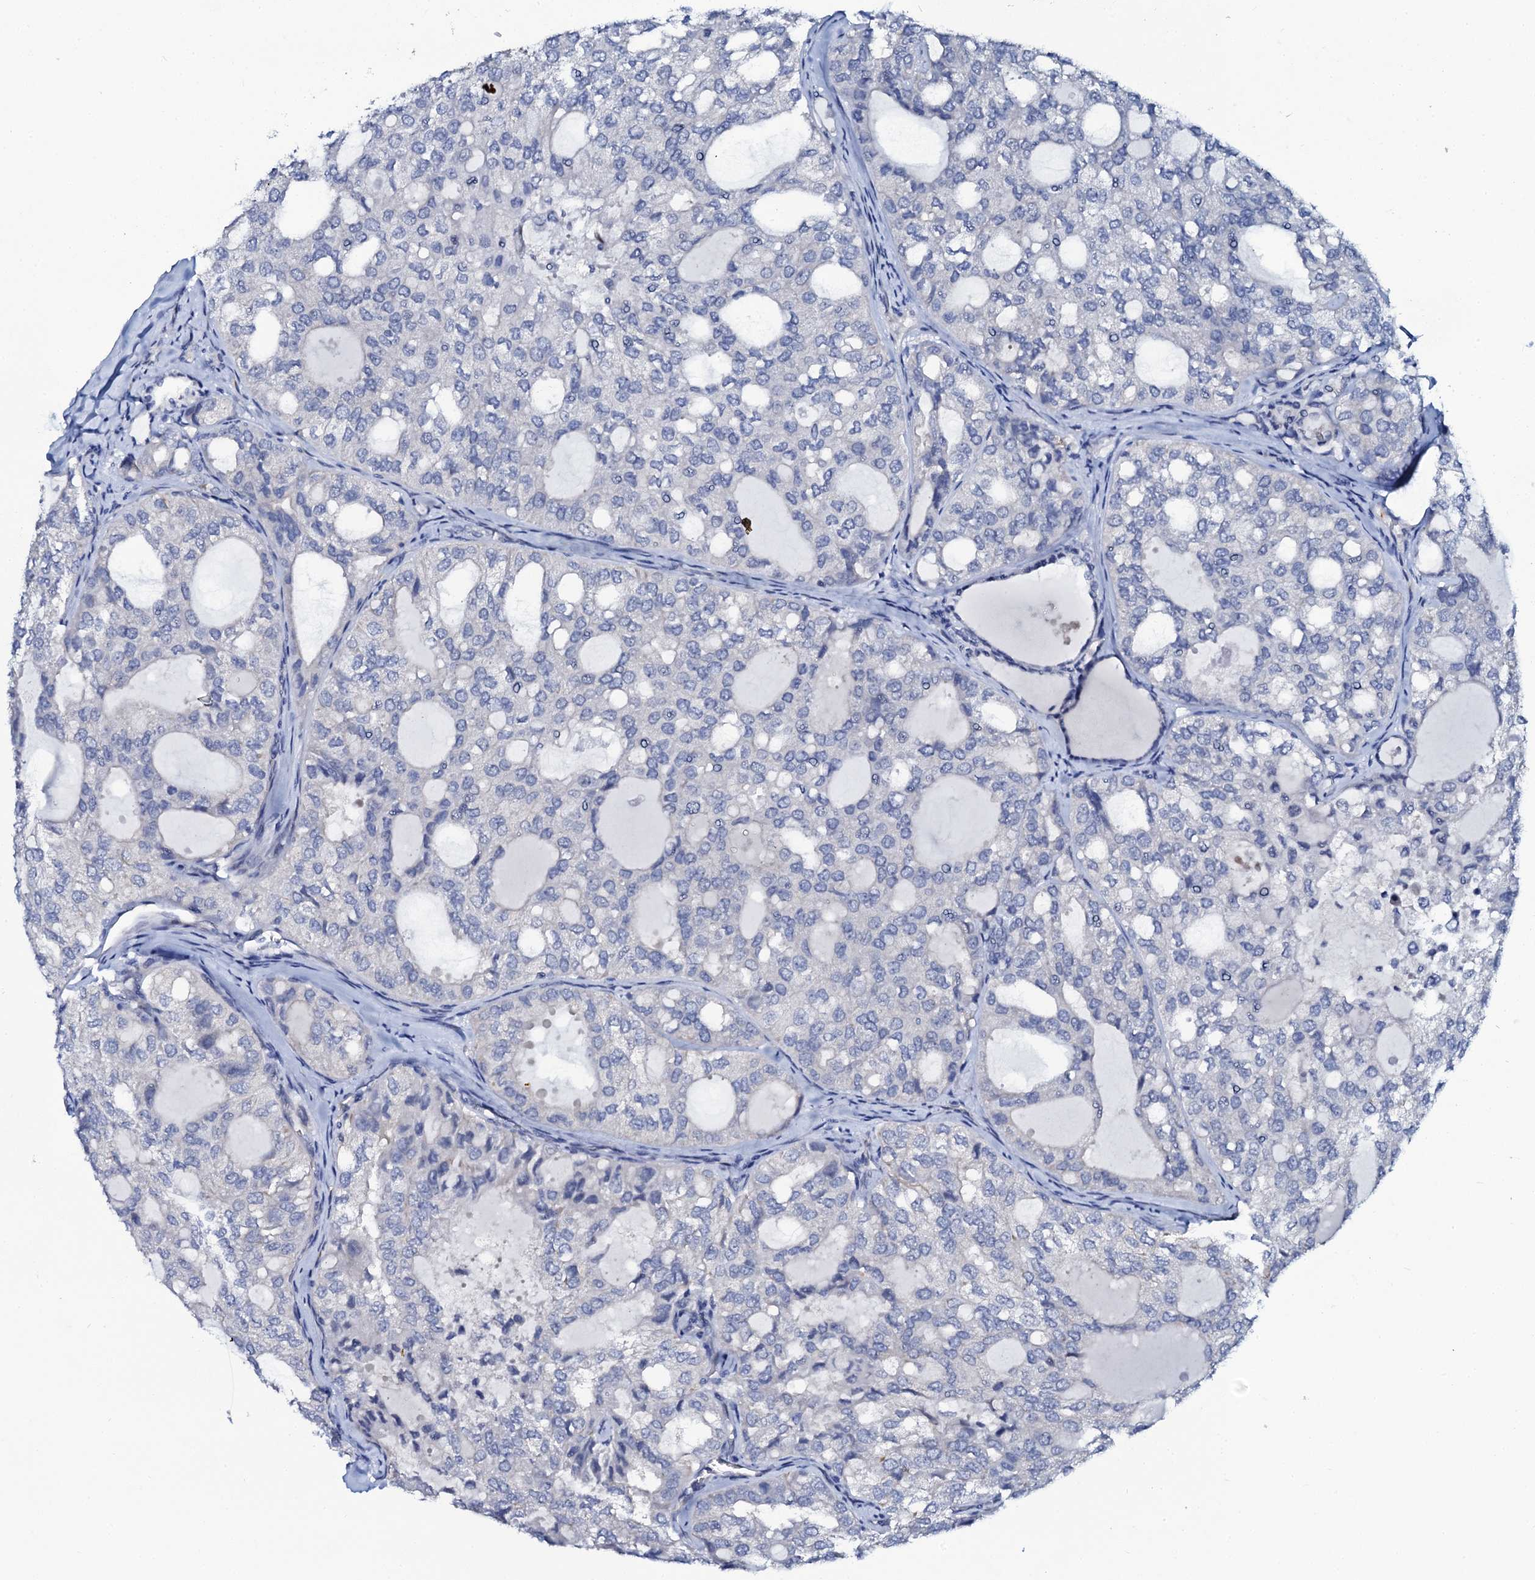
{"staining": {"intensity": "negative", "quantity": "none", "location": "none"}, "tissue": "thyroid cancer", "cell_type": "Tumor cells", "image_type": "cancer", "snomed": [{"axis": "morphology", "description": "Follicular adenoma carcinoma, NOS"}, {"axis": "topography", "description": "Thyroid gland"}], "caption": "DAB (3,3'-diaminobenzidine) immunohistochemical staining of thyroid cancer (follicular adenoma carcinoma) shows no significant staining in tumor cells.", "gene": "C10orf88", "patient": {"sex": "male", "age": 75}}